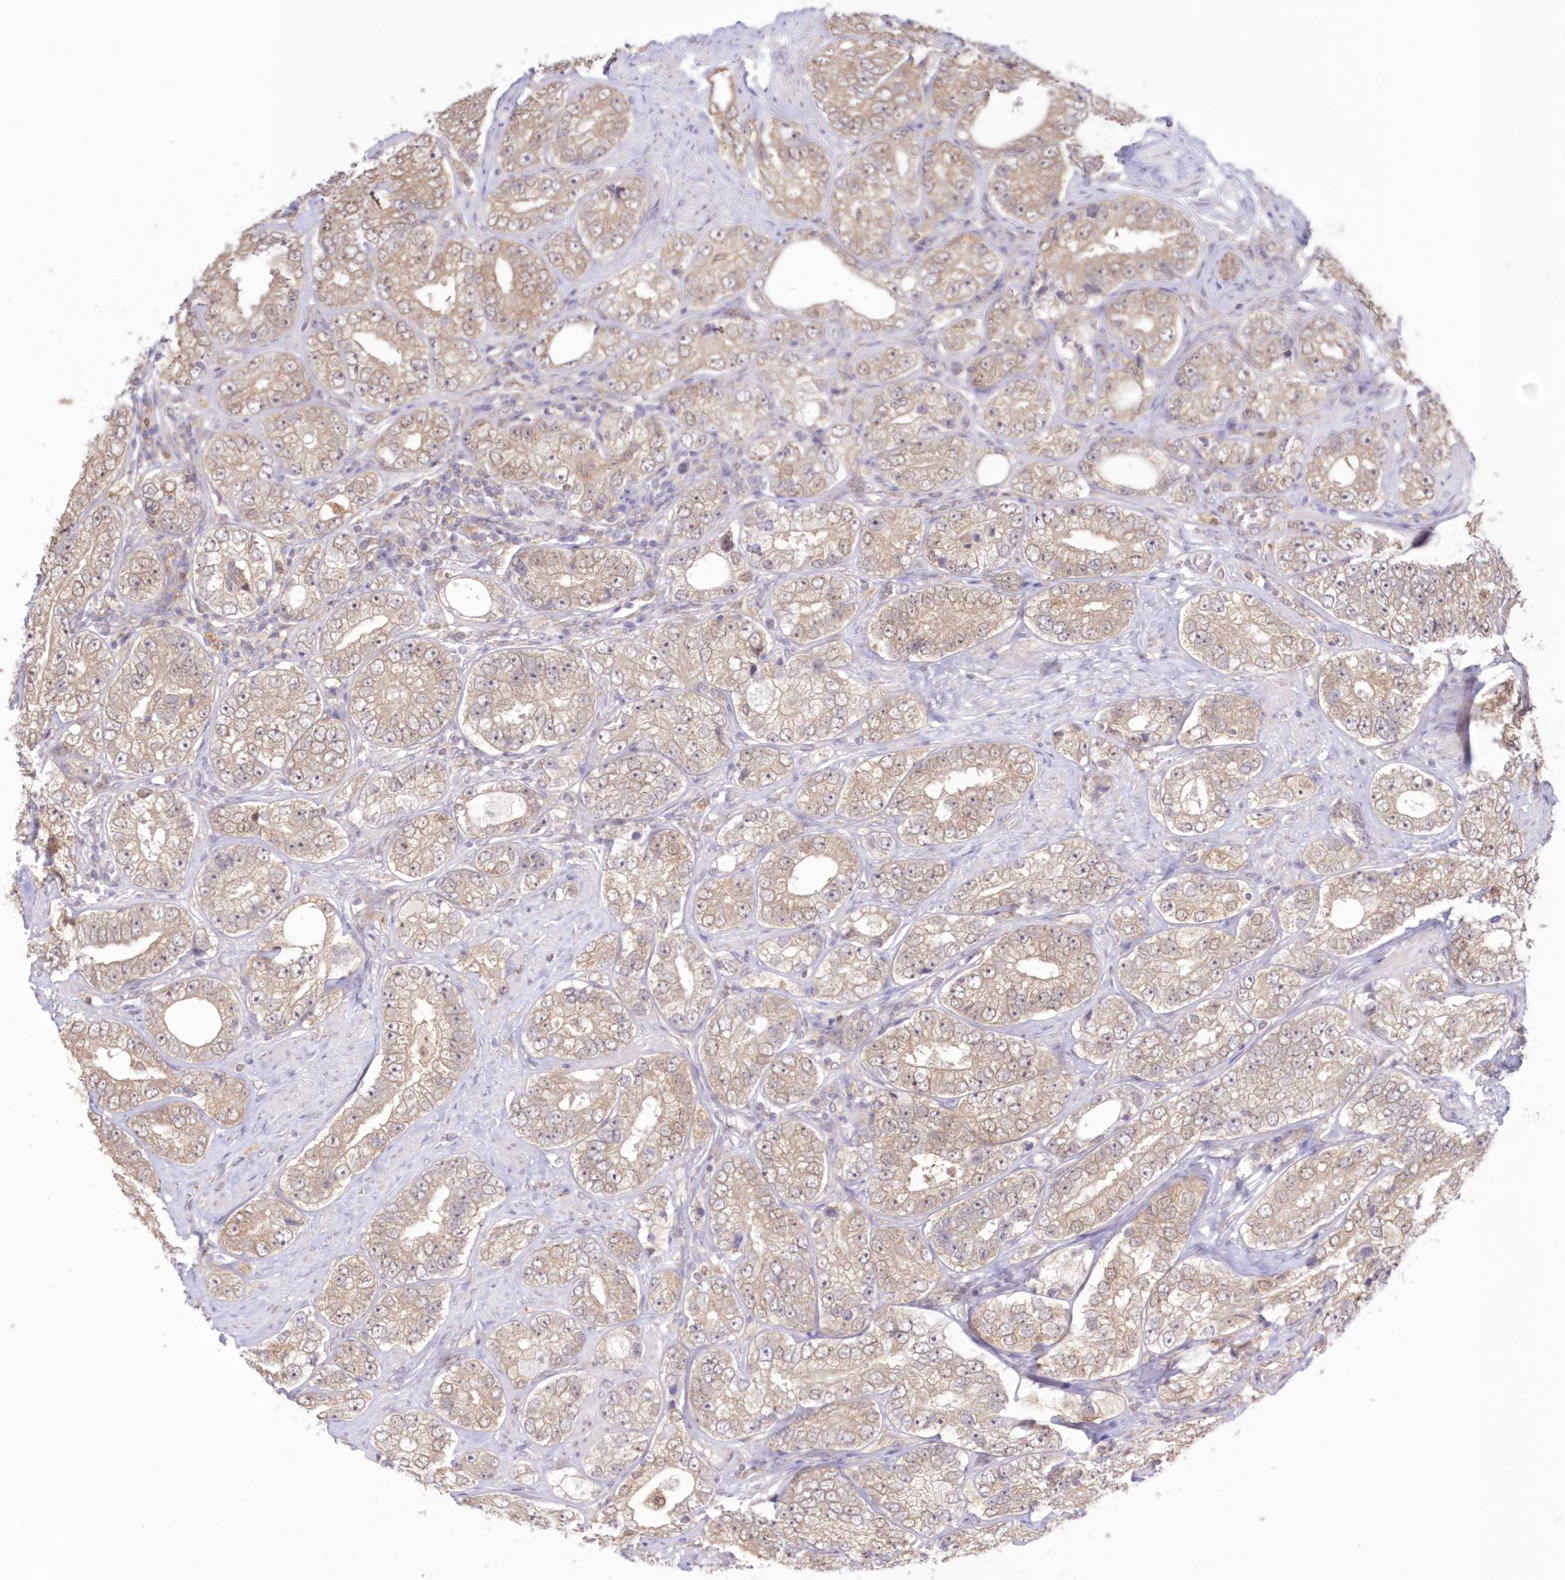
{"staining": {"intensity": "weak", "quantity": ">75%", "location": "cytoplasmic/membranous"}, "tissue": "prostate cancer", "cell_type": "Tumor cells", "image_type": "cancer", "snomed": [{"axis": "morphology", "description": "Adenocarcinoma, High grade"}, {"axis": "topography", "description": "Prostate"}], "caption": "Approximately >75% of tumor cells in high-grade adenocarcinoma (prostate) demonstrate weak cytoplasmic/membranous protein expression as visualized by brown immunohistochemical staining.", "gene": "RNPEP", "patient": {"sex": "male", "age": 56}}